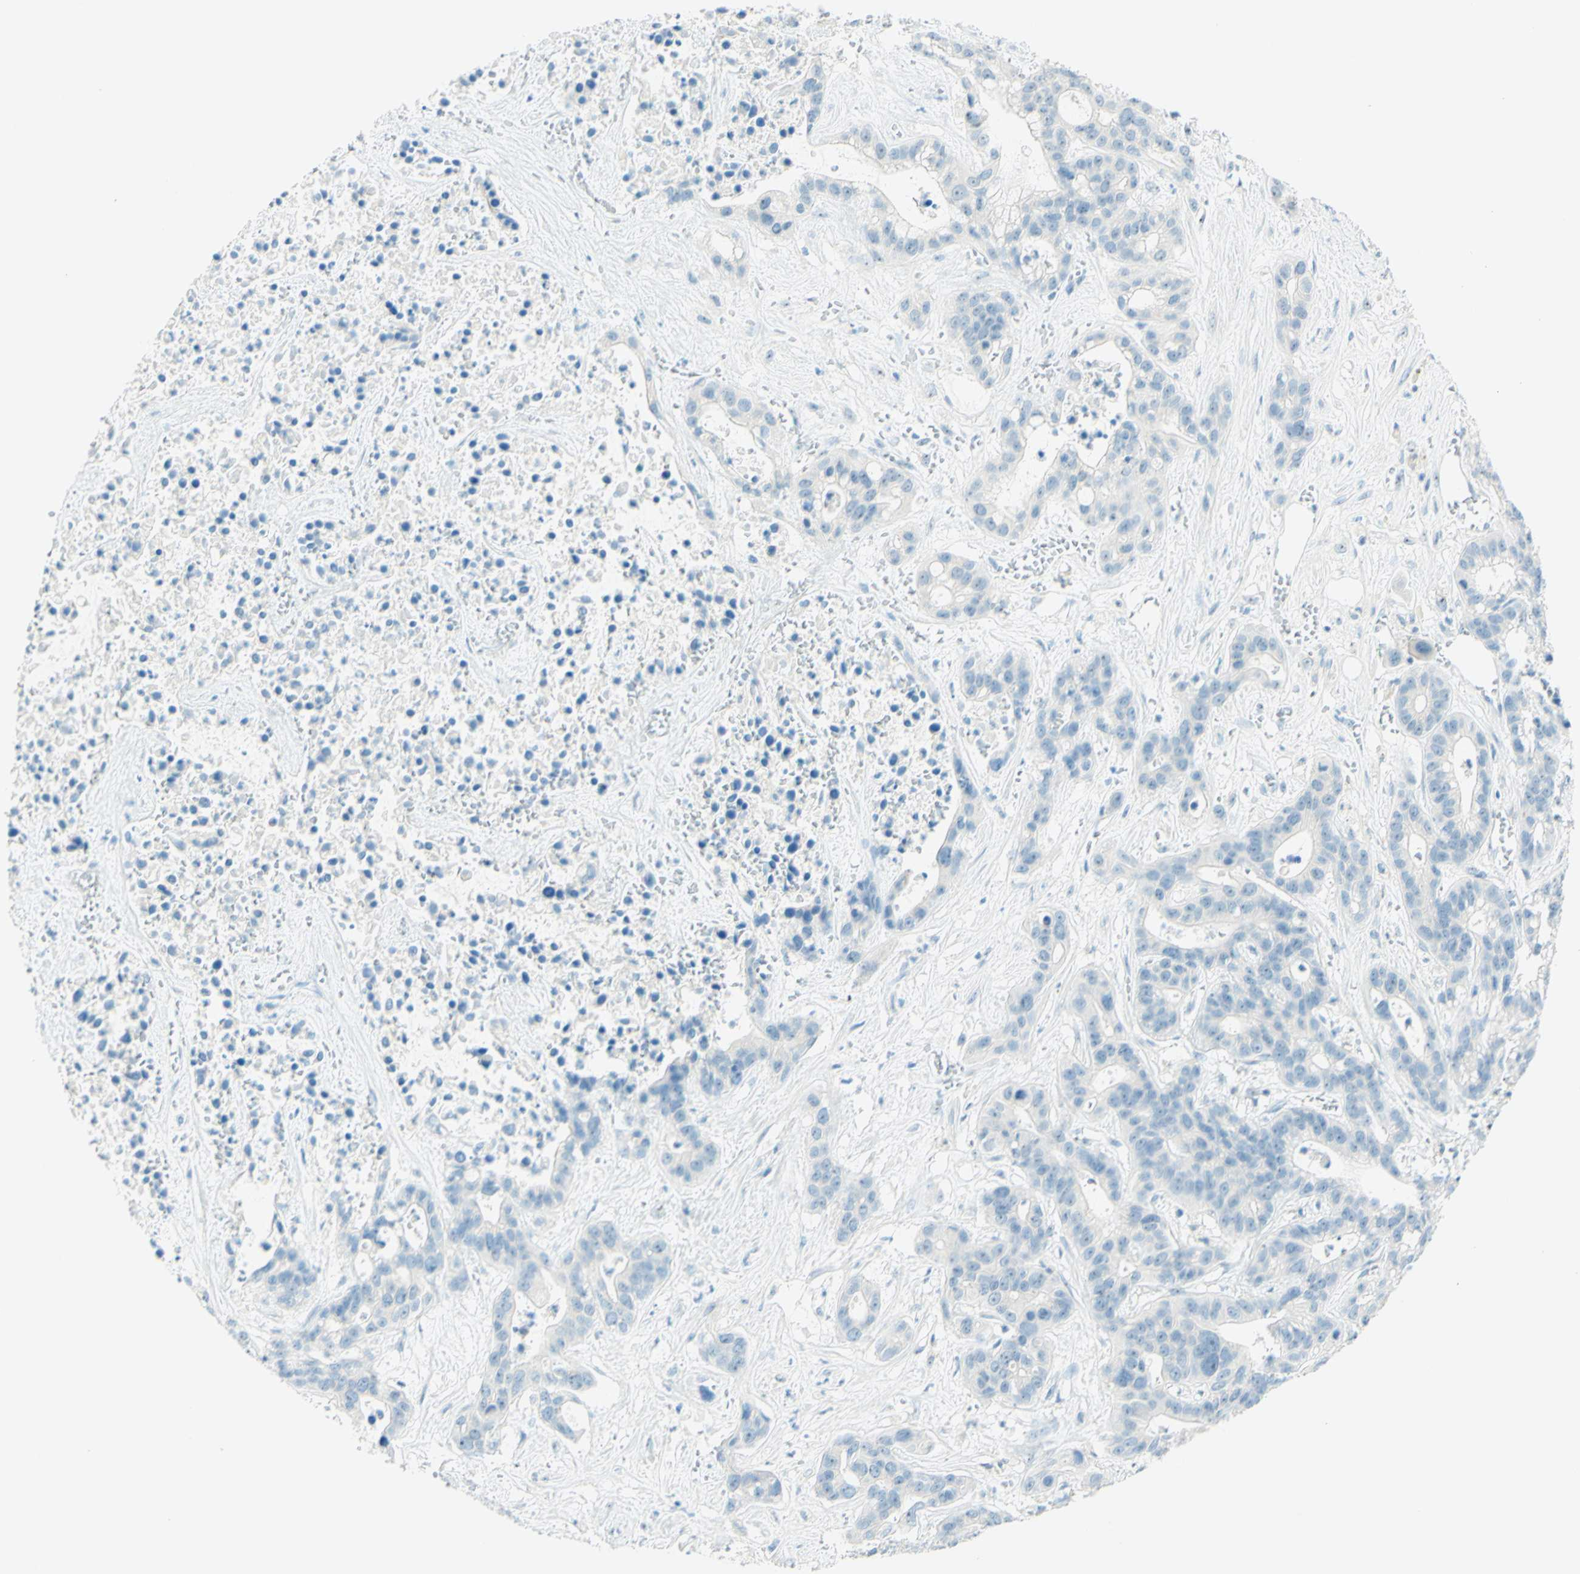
{"staining": {"intensity": "negative", "quantity": "none", "location": "none"}, "tissue": "liver cancer", "cell_type": "Tumor cells", "image_type": "cancer", "snomed": [{"axis": "morphology", "description": "Cholangiocarcinoma"}, {"axis": "topography", "description": "Liver"}], "caption": "A photomicrograph of cholangiocarcinoma (liver) stained for a protein demonstrates no brown staining in tumor cells.", "gene": "FMR1NB", "patient": {"sex": "female", "age": 65}}